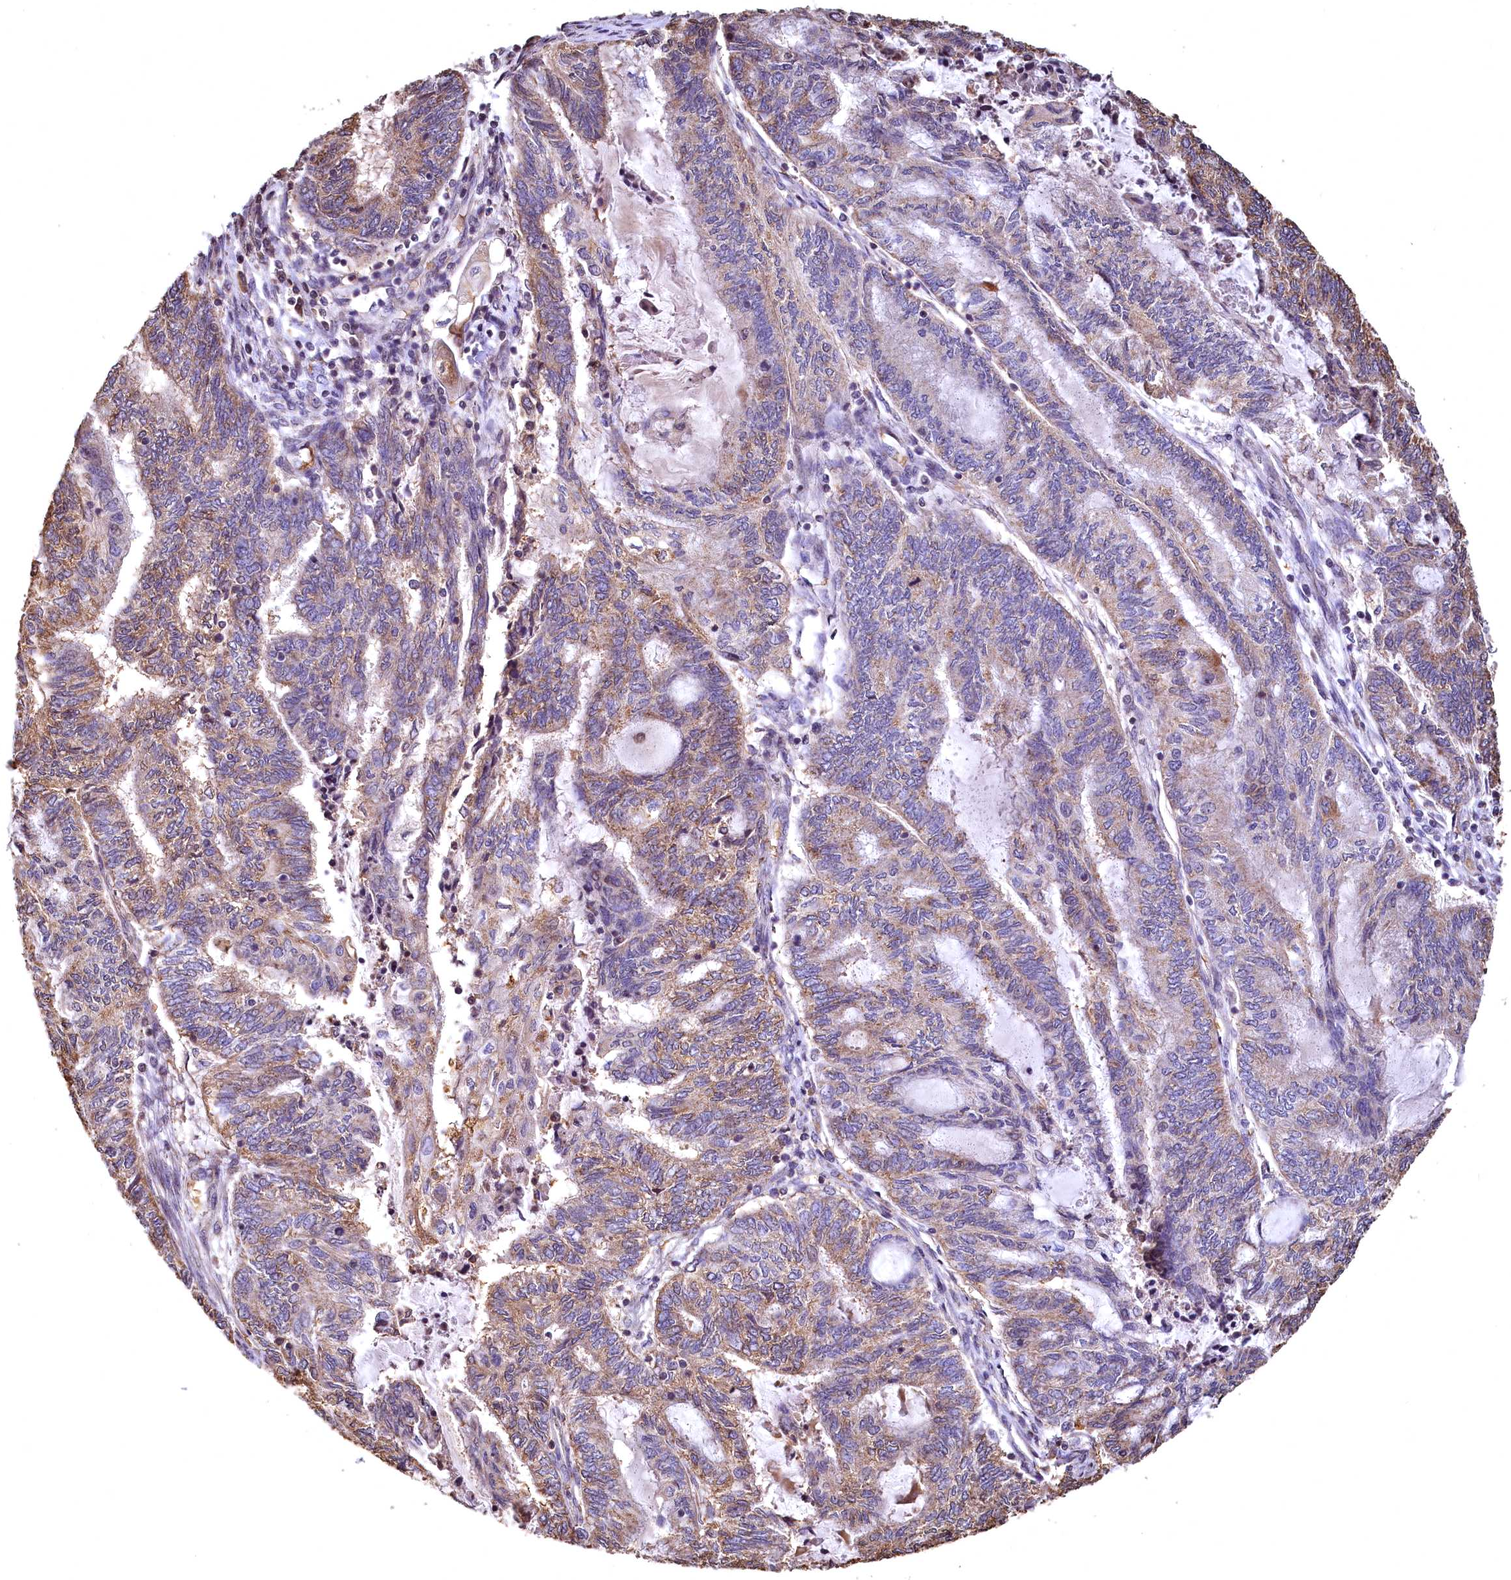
{"staining": {"intensity": "moderate", "quantity": "25%-75%", "location": "cytoplasmic/membranous"}, "tissue": "endometrial cancer", "cell_type": "Tumor cells", "image_type": "cancer", "snomed": [{"axis": "morphology", "description": "Adenocarcinoma, NOS"}, {"axis": "topography", "description": "Uterus"}, {"axis": "topography", "description": "Endometrium"}], "caption": "Immunohistochemistry (IHC) image of neoplastic tissue: human endometrial cancer stained using immunohistochemistry exhibits medium levels of moderate protein expression localized specifically in the cytoplasmic/membranous of tumor cells, appearing as a cytoplasmic/membranous brown color.", "gene": "SPTA1", "patient": {"sex": "female", "age": 70}}